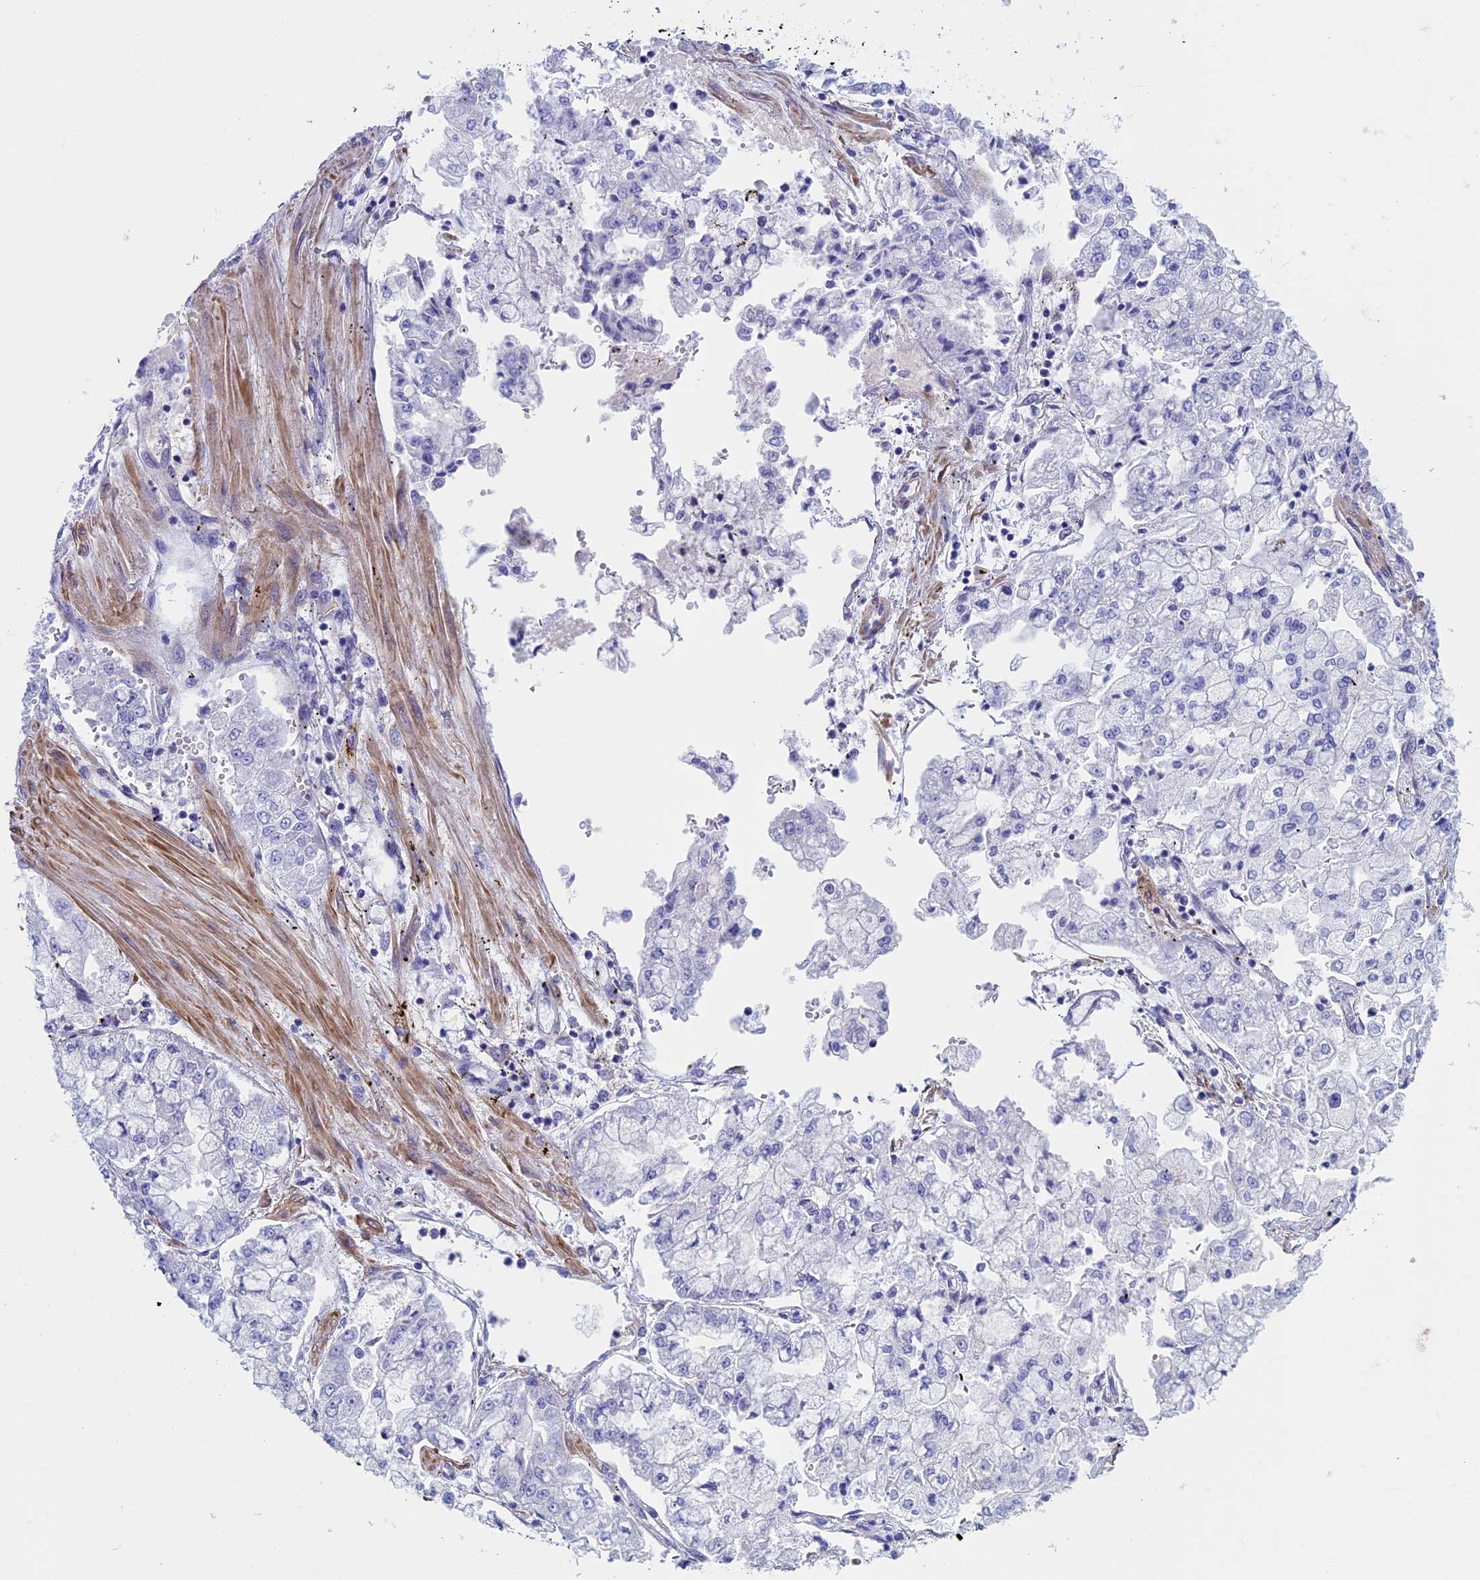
{"staining": {"intensity": "negative", "quantity": "none", "location": "none"}, "tissue": "stomach cancer", "cell_type": "Tumor cells", "image_type": "cancer", "snomed": [{"axis": "morphology", "description": "Adenocarcinoma, NOS"}, {"axis": "topography", "description": "Stomach"}], "caption": "This is a photomicrograph of immunohistochemistry staining of adenocarcinoma (stomach), which shows no staining in tumor cells.", "gene": "ADH7", "patient": {"sex": "male", "age": 76}}